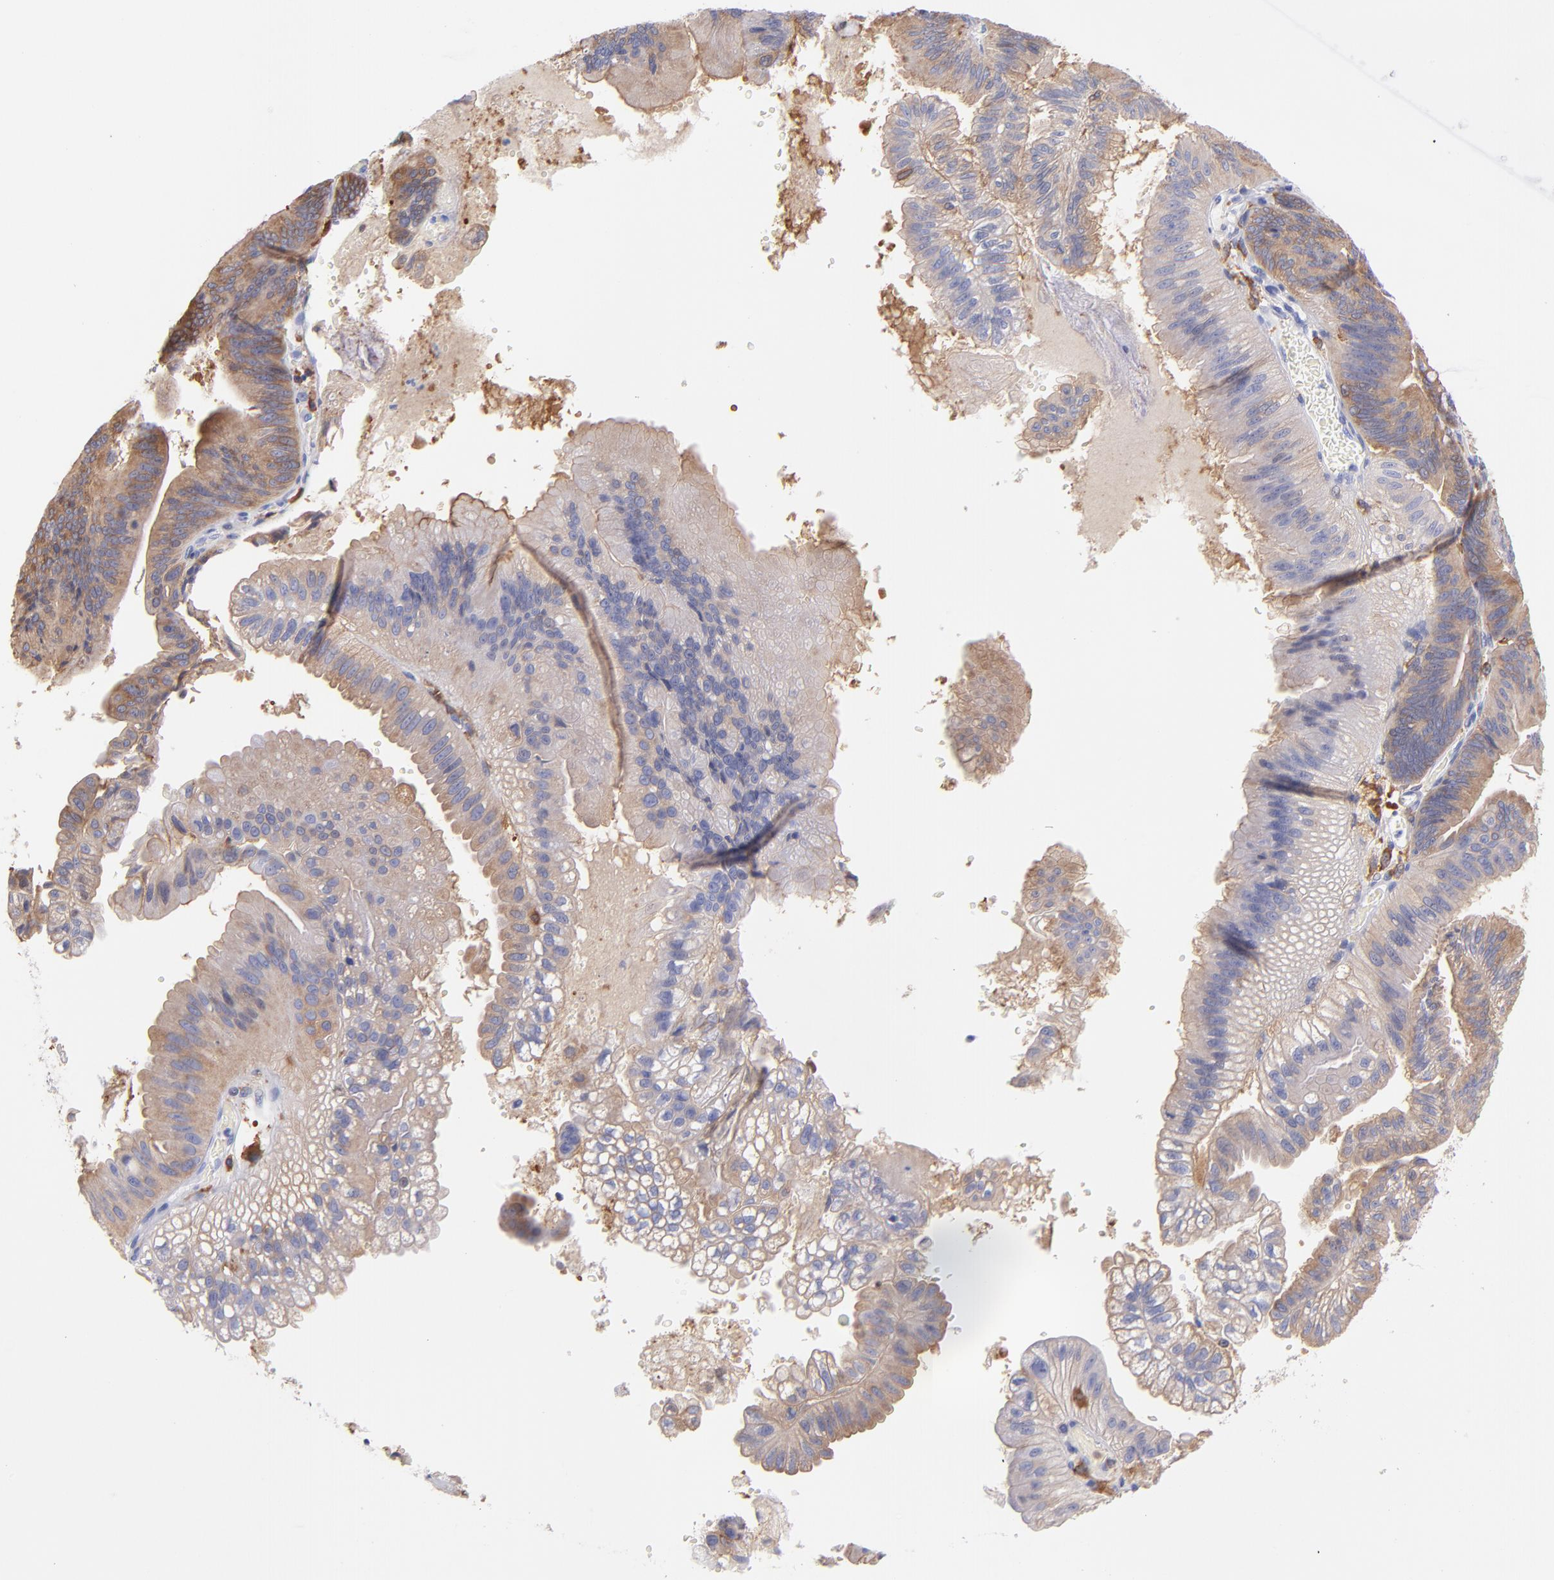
{"staining": {"intensity": "moderate", "quantity": ">75%", "location": "cytoplasmic/membranous"}, "tissue": "pancreatic cancer", "cell_type": "Tumor cells", "image_type": "cancer", "snomed": [{"axis": "morphology", "description": "Adenocarcinoma, NOS"}, {"axis": "topography", "description": "Pancreas"}], "caption": "Human pancreatic cancer (adenocarcinoma) stained for a protein (brown) reveals moderate cytoplasmic/membranous positive positivity in approximately >75% of tumor cells.", "gene": "PRKCA", "patient": {"sex": "male", "age": 82}}